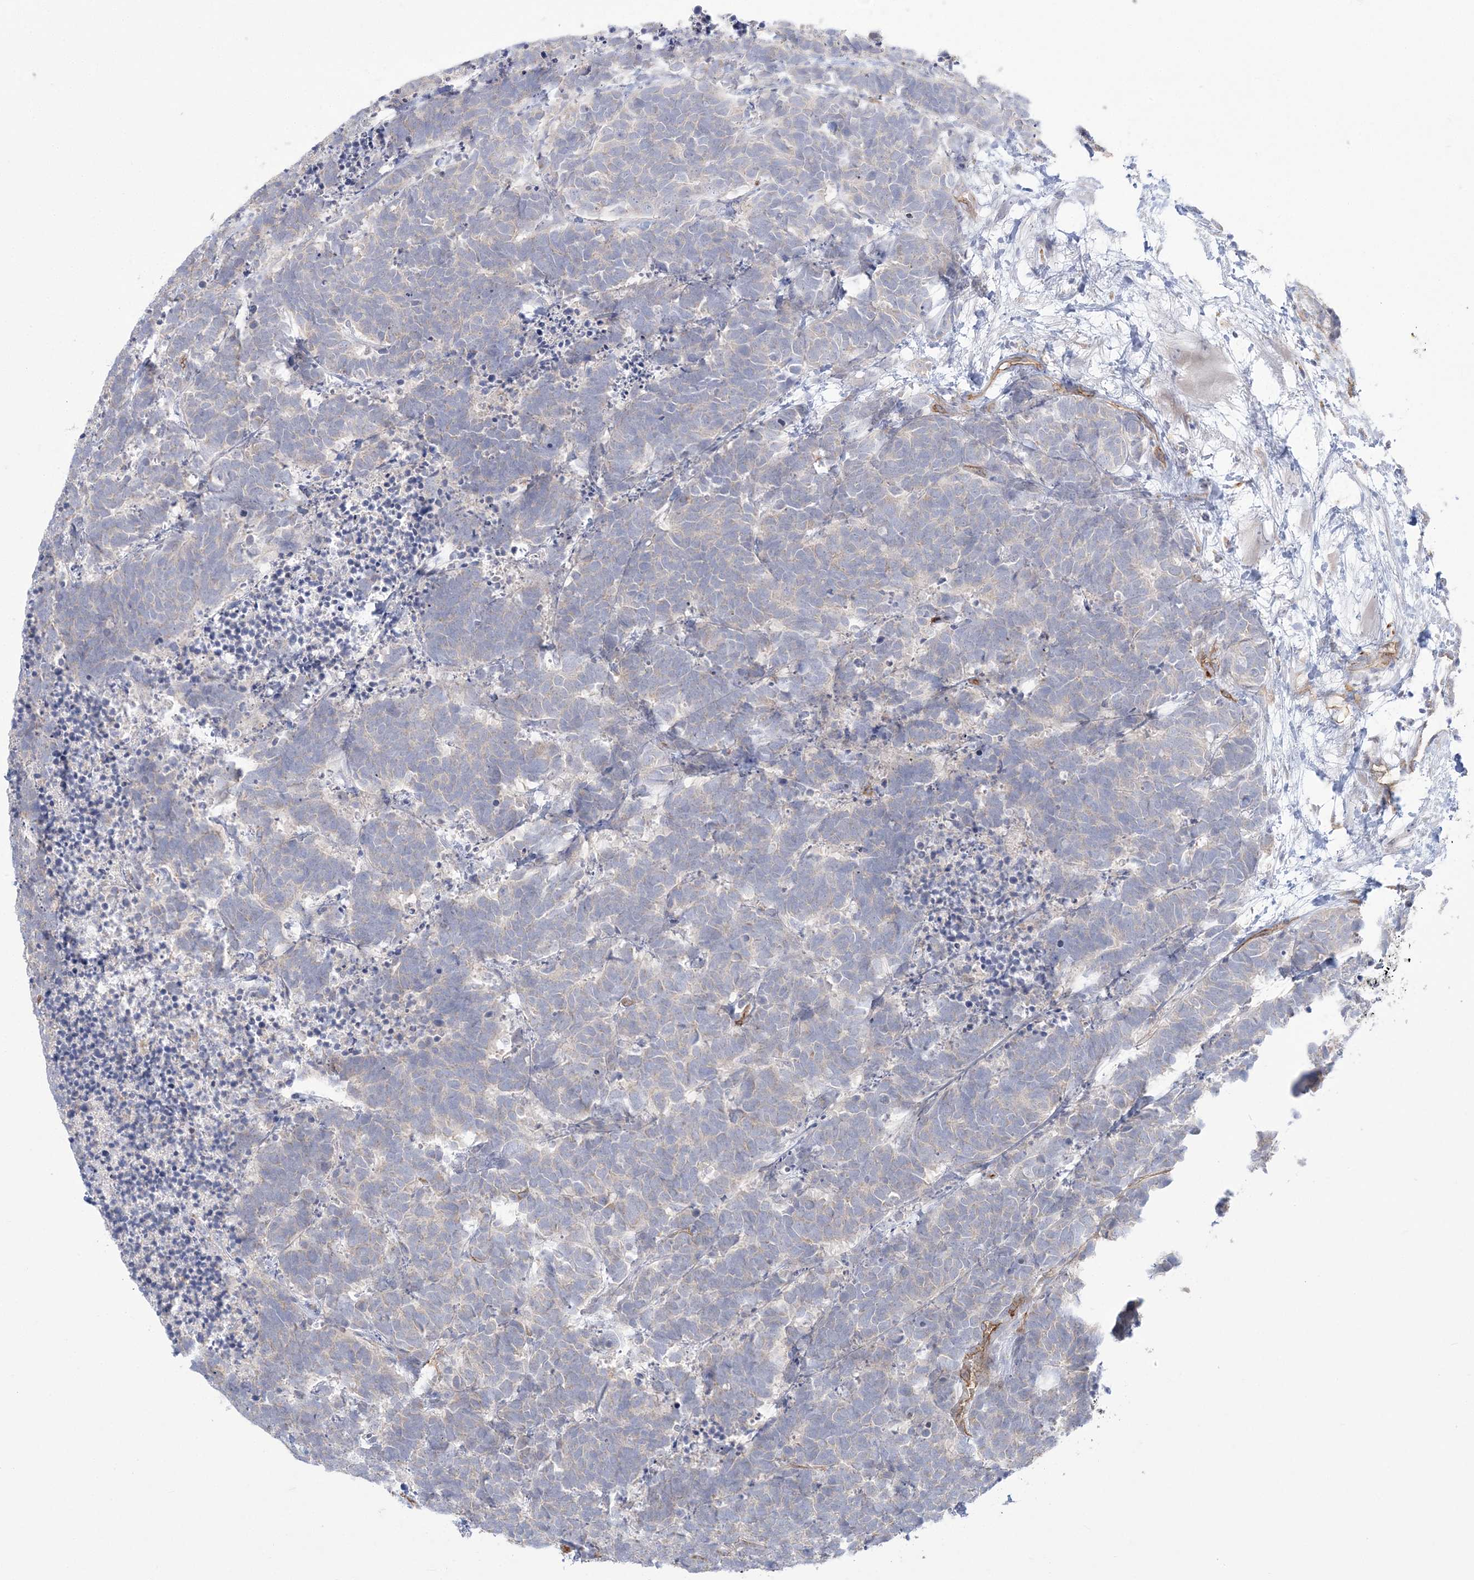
{"staining": {"intensity": "negative", "quantity": "none", "location": "none"}, "tissue": "carcinoid", "cell_type": "Tumor cells", "image_type": "cancer", "snomed": [{"axis": "morphology", "description": "Carcinoma, NOS"}, {"axis": "morphology", "description": "Carcinoid, malignant, NOS"}, {"axis": "topography", "description": "Urinary bladder"}], "caption": "Immunohistochemical staining of human carcinoid (malignant) shows no significant expression in tumor cells.", "gene": "FARSB", "patient": {"sex": "male", "age": 57}}